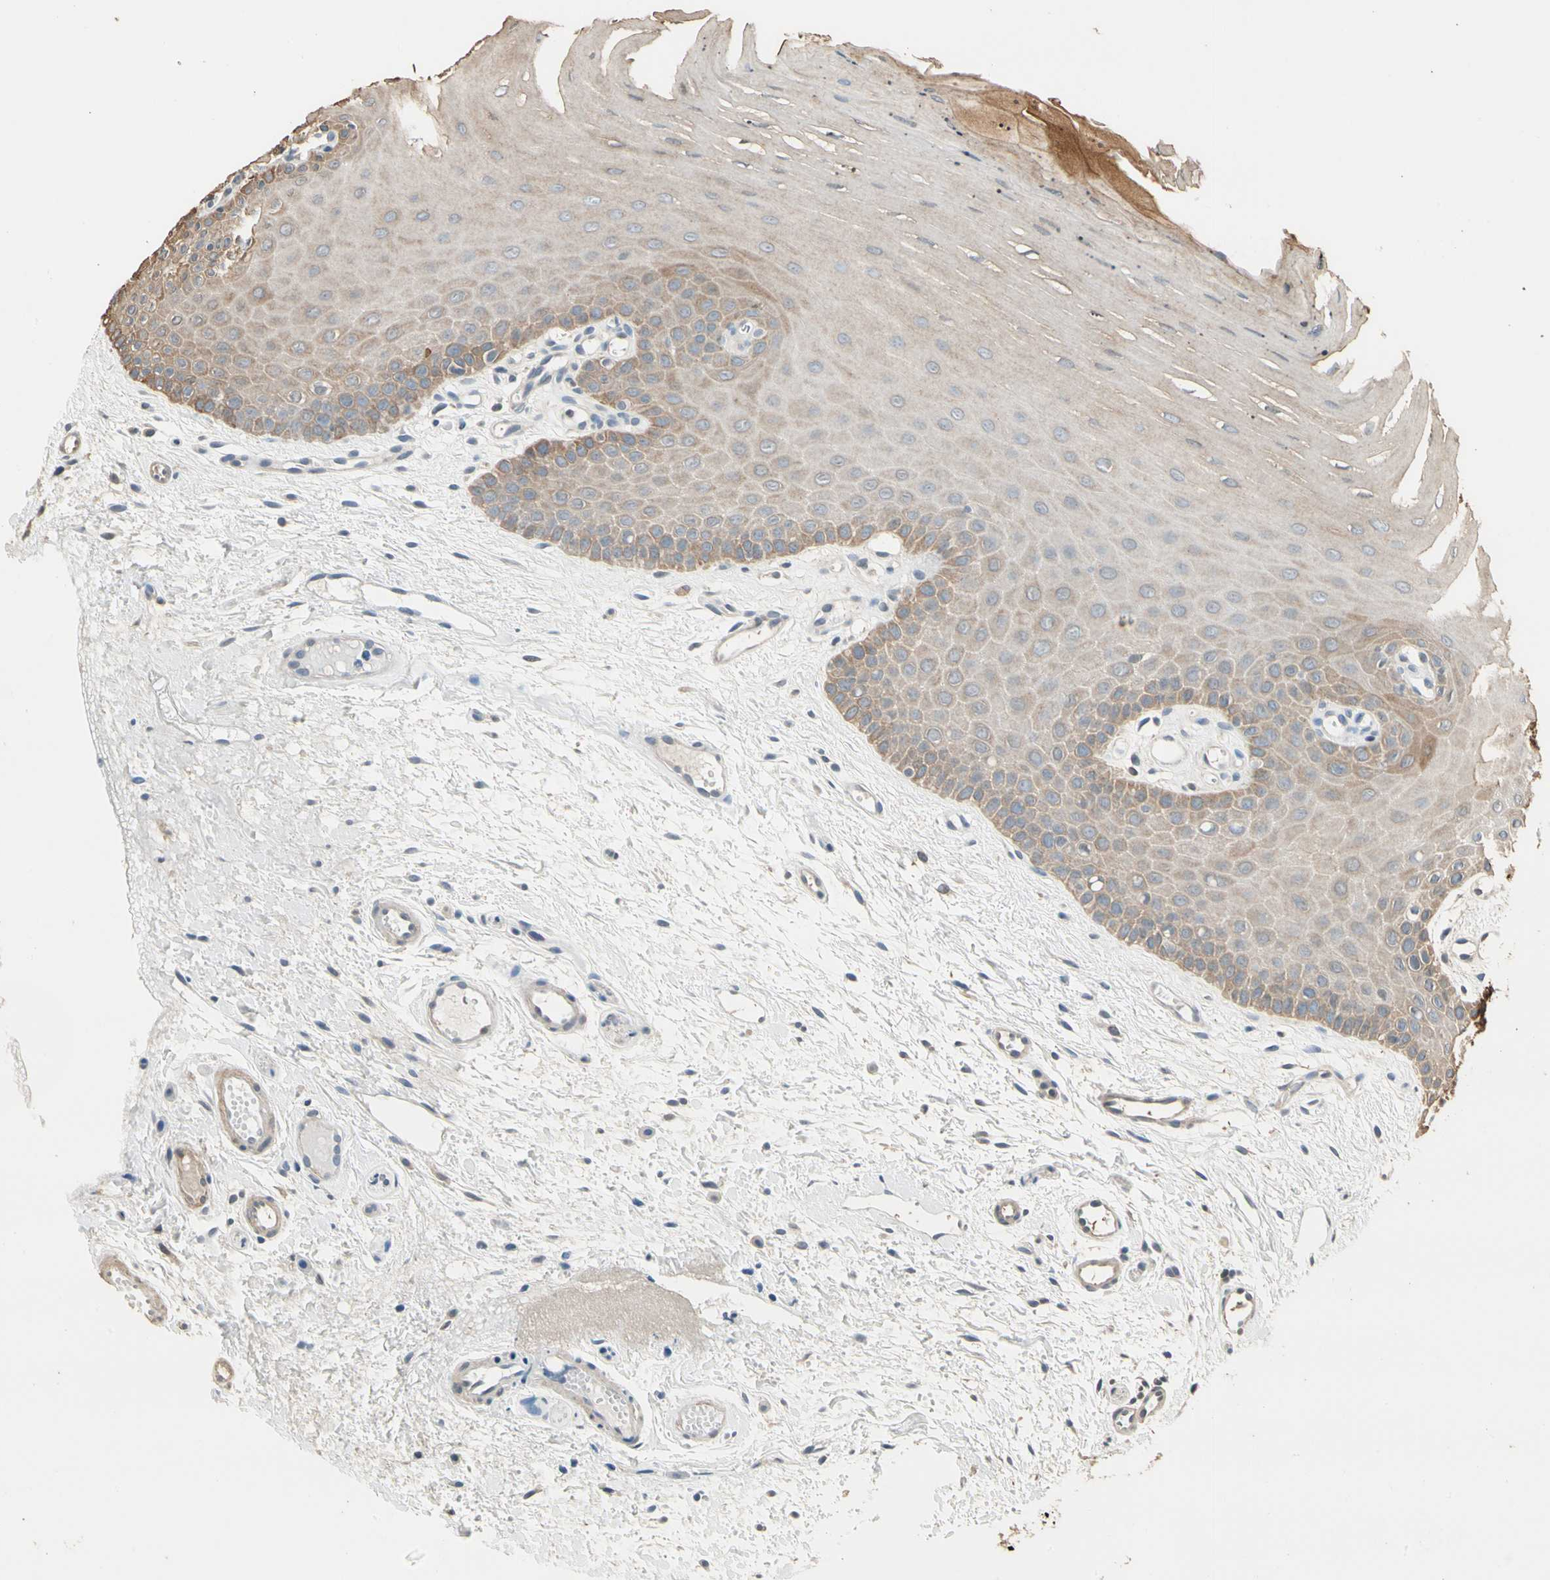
{"staining": {"intensity": "weak", "quantity": "<25%", "location": "cytoplasmic/membranous"}, "tissue": "oral mucosa", "cell_type": "Squamous epithelial cells", "image_type": "normal", "snomed": [{"axis": "morphology", "description": "Normal tissue, NOS"}, {"axis": "topography", "description": "Oral tissue"}], "caption": "Oral mucosa stained for a protein using immunohistochemistry (IHC) exhibits no staining squamous epithelial cells.", "gene": "MAP3K7", "patient": {"sex": "female", "age": 54}}